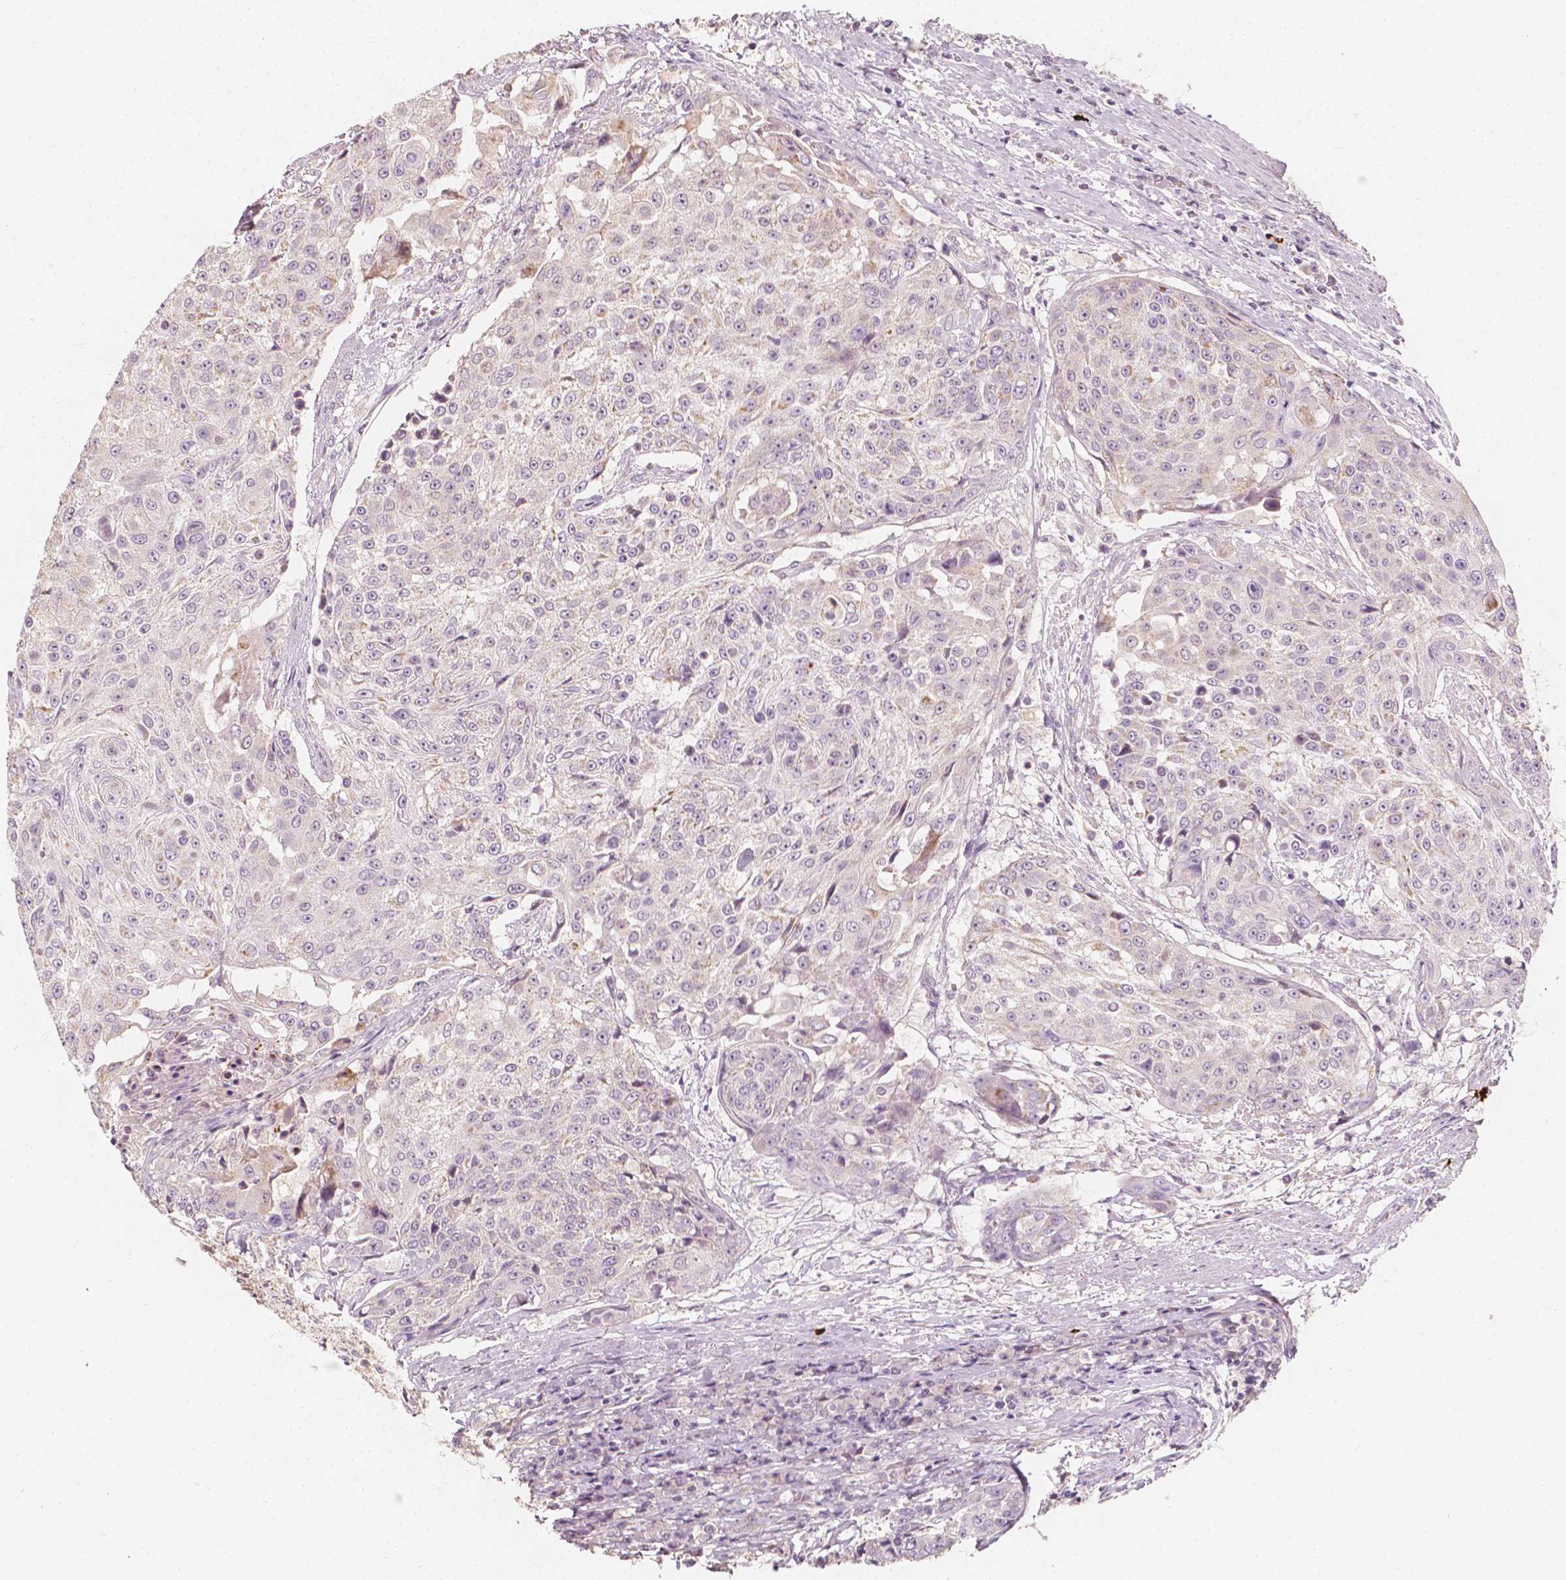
{"staining": {"intensity": "negative", "quantity": "none", "location": "none"}, "tissue": "urothelial cancer", "cell_type": "Tumor cells", "image_type": "cancer", "snomed": [{"axis": "morphology", "description": "Urothelial carcinoma, High grade"}, {"axis": "topography", "description": "Urinary bladder"}], "caption": "Immunohistochemistry (IHC) of human urothelial cancer reveals no expression in tumor cells.", "gene": "SHPK", "patient": {"sex": "female", "age": 63}}